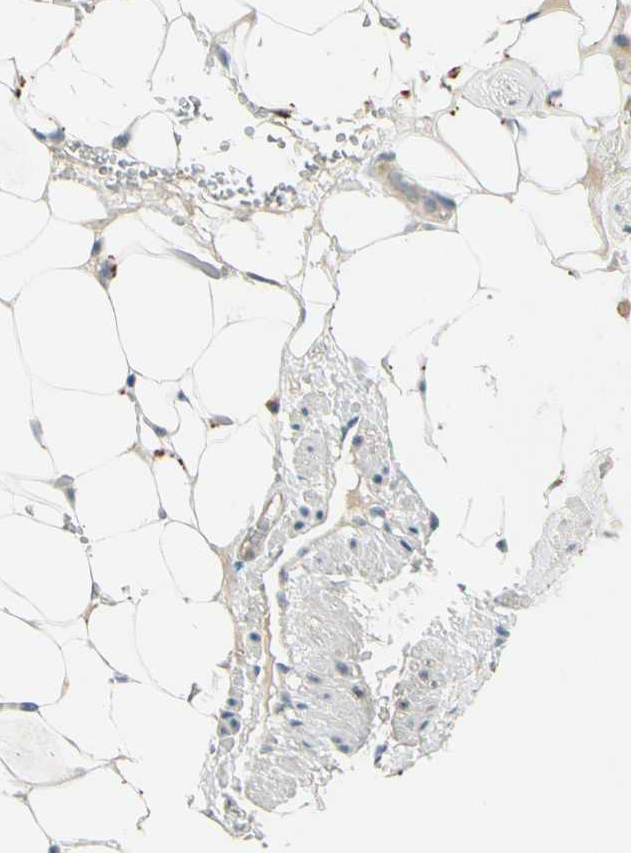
{"staining": {"intensity": "weak", "quantity": "25%-75%", "location": "cytoplasmic/membranous"}, "tissue": "adipose tissue", "cell_type": "Adipocytes", "image_type": "normal", "snomed": [{"axis": "morphology", "description": "Normal tissue, NOS"}, {"axis": "topography", "description": "Peripheral nerve tissue"}], "caption": "A low amount of weak cytoplasmic/membranous staining is identified in about 25%-75% of adipocytes in unremarkable adipose tissue.", "gene": "RPS6KB2", "patient": {"sex": "male", "age": 70}}